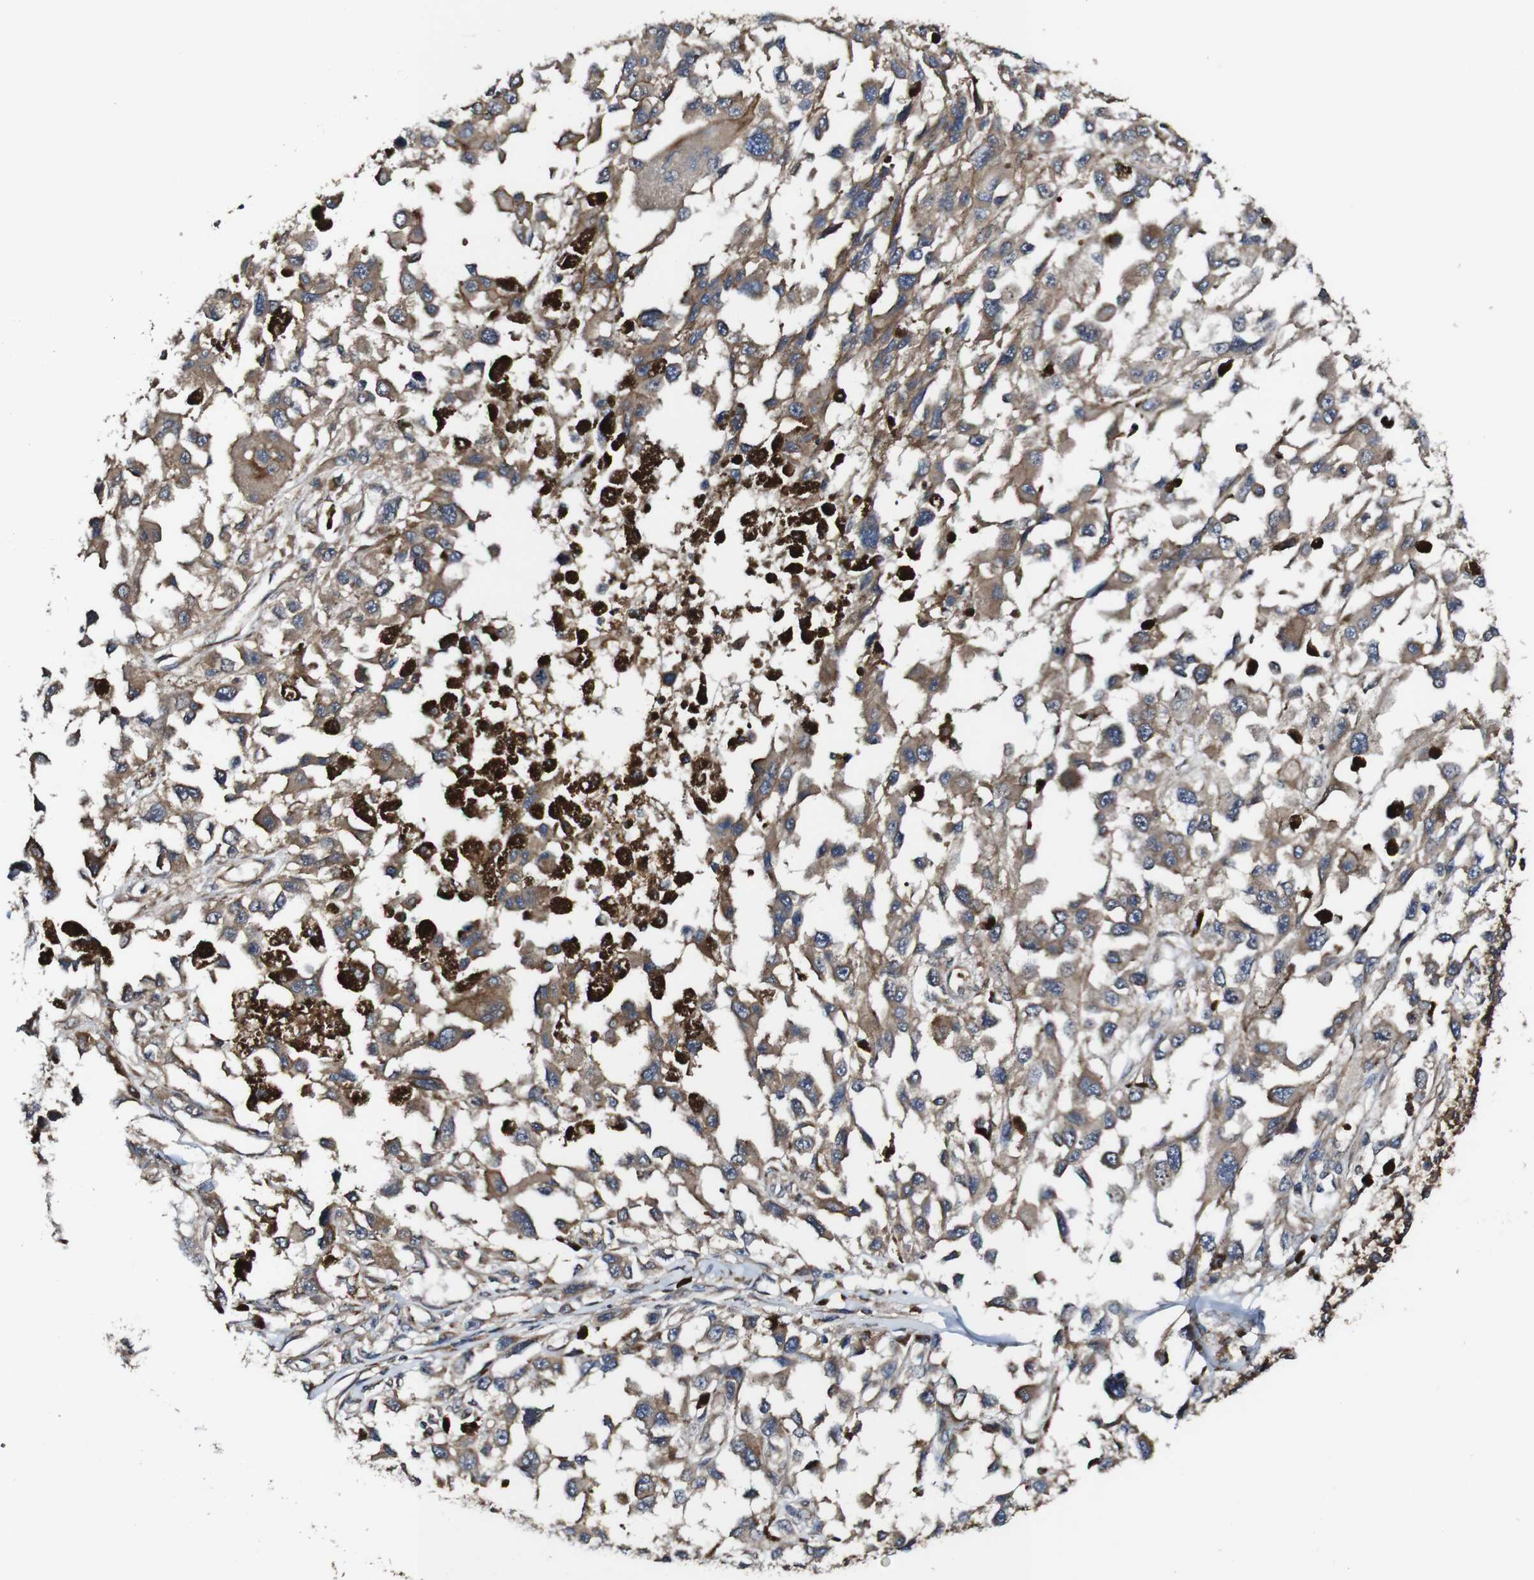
{"staining": {"intensity": "weak", "quantity": ">75%", "location": "cytoplasmic/membranous"}, "tissue": "melanoma", "cell_type": "Tumor cells", "image_type": "cancer", "snomed": [{"axis": "morphology", "description": "Malignant melanoma, Metastatic site"}, {"axis": "topography", "description": "Lymph node"}], "caption": "This micrograph reveals immunohistochemistry (IHC) staining of human melanoma, with low weak cytoplasmic/membranous expression in about >75% of tumor cells.", "gene": "TNIK", "patient": {"sex": "male", "age": 59}}